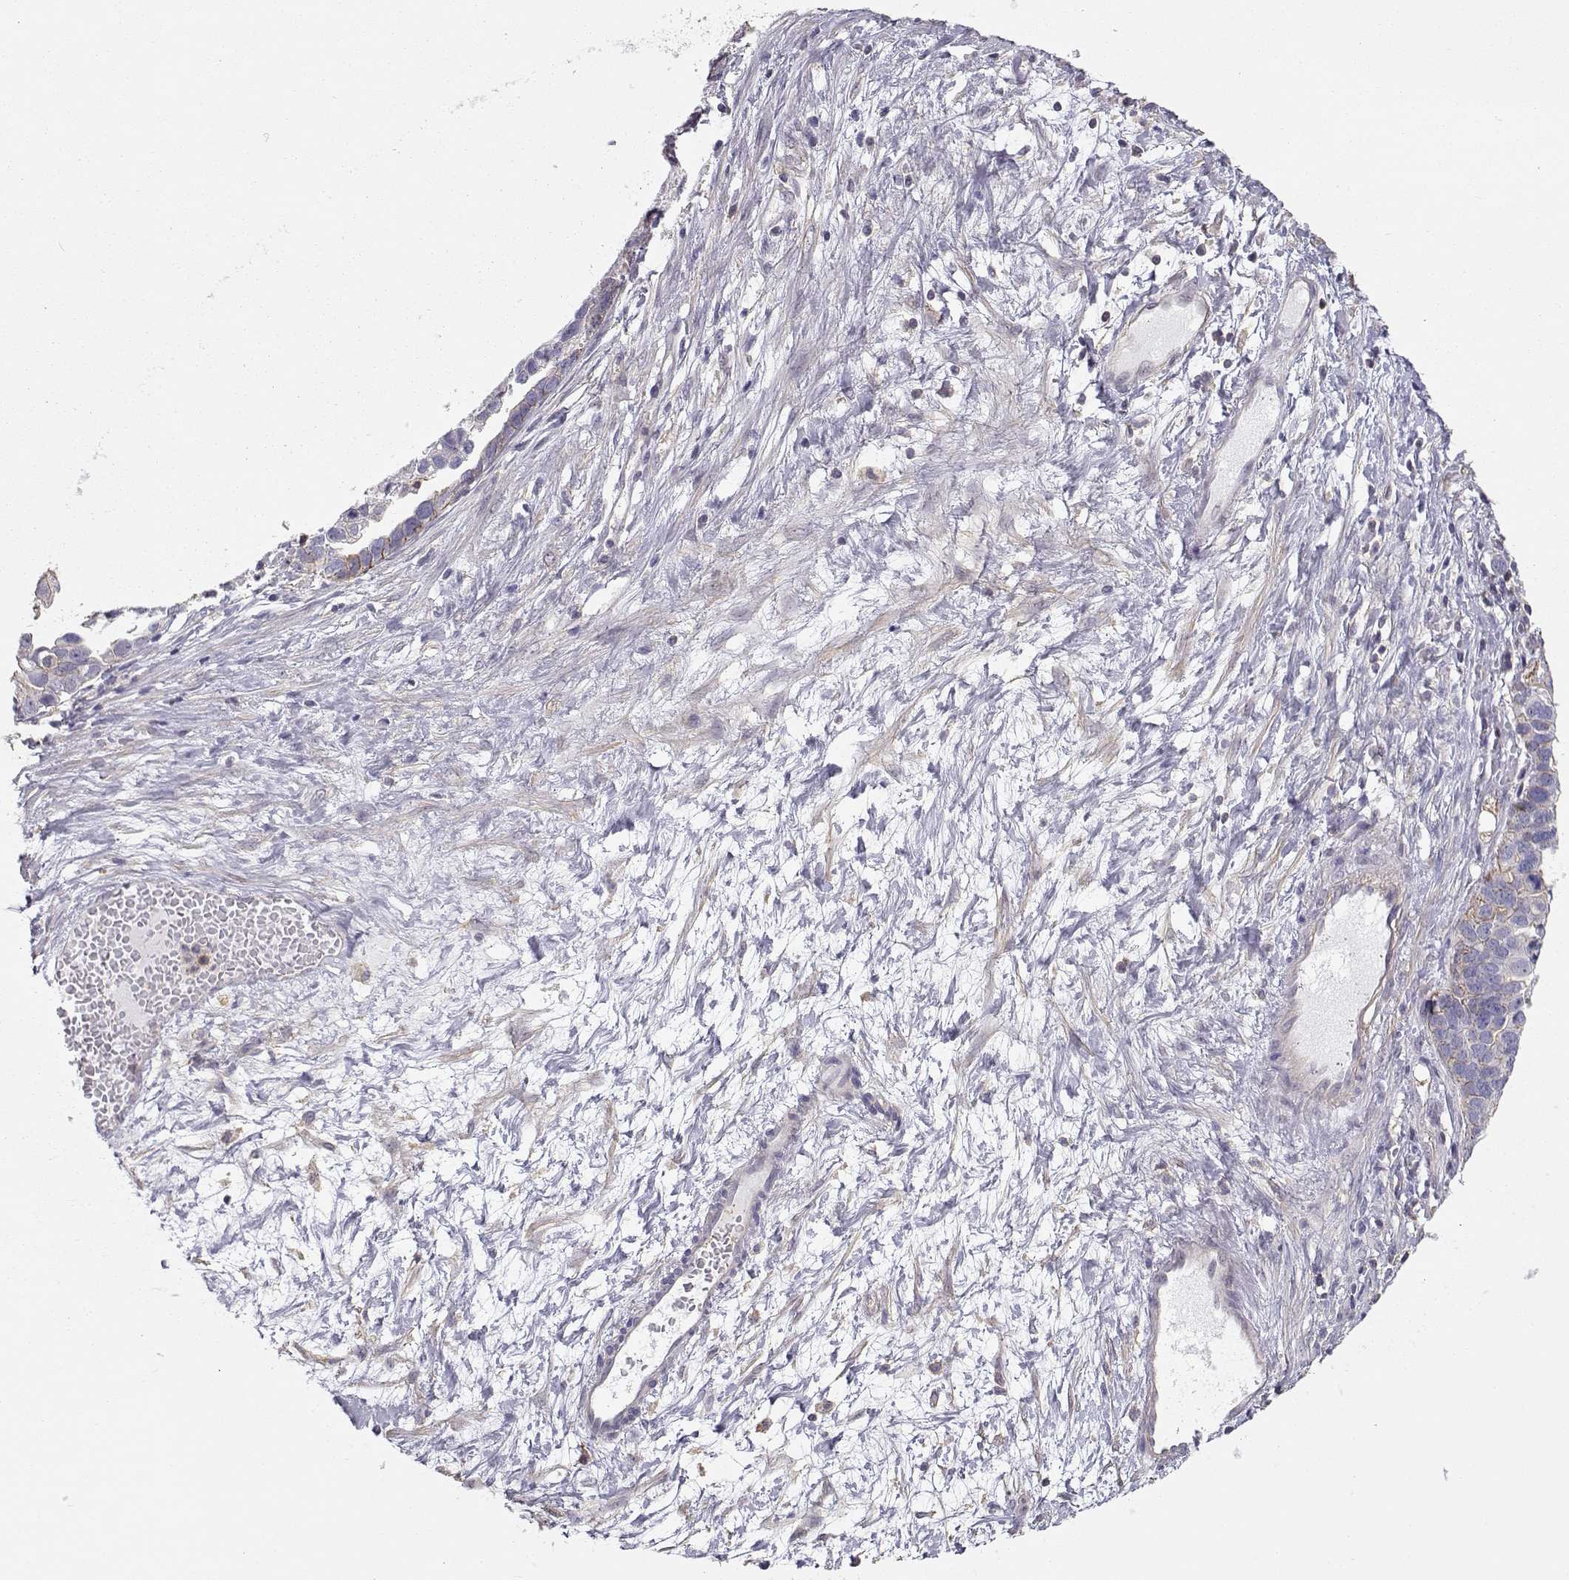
{"staining": {"intensity": "weak", "quantity": "<25%", "location": "cytoplasmic/membranous"}, "tissue": "ovarian cancer", "cell_type": "Tumor cells", "image_type": "cancer", "snomed": [{"axis": "morphology", "description": "Cystadenocarcinoma, serous, NOS"}, {"axis": "topography", "description": "Ovary"}], "caption": "Immunohistochemical staining of ovarian cancer shows no significant staining in tumor cells.", "gene": "DAPL1", "patient": {"sex": "female", "age": 54}}